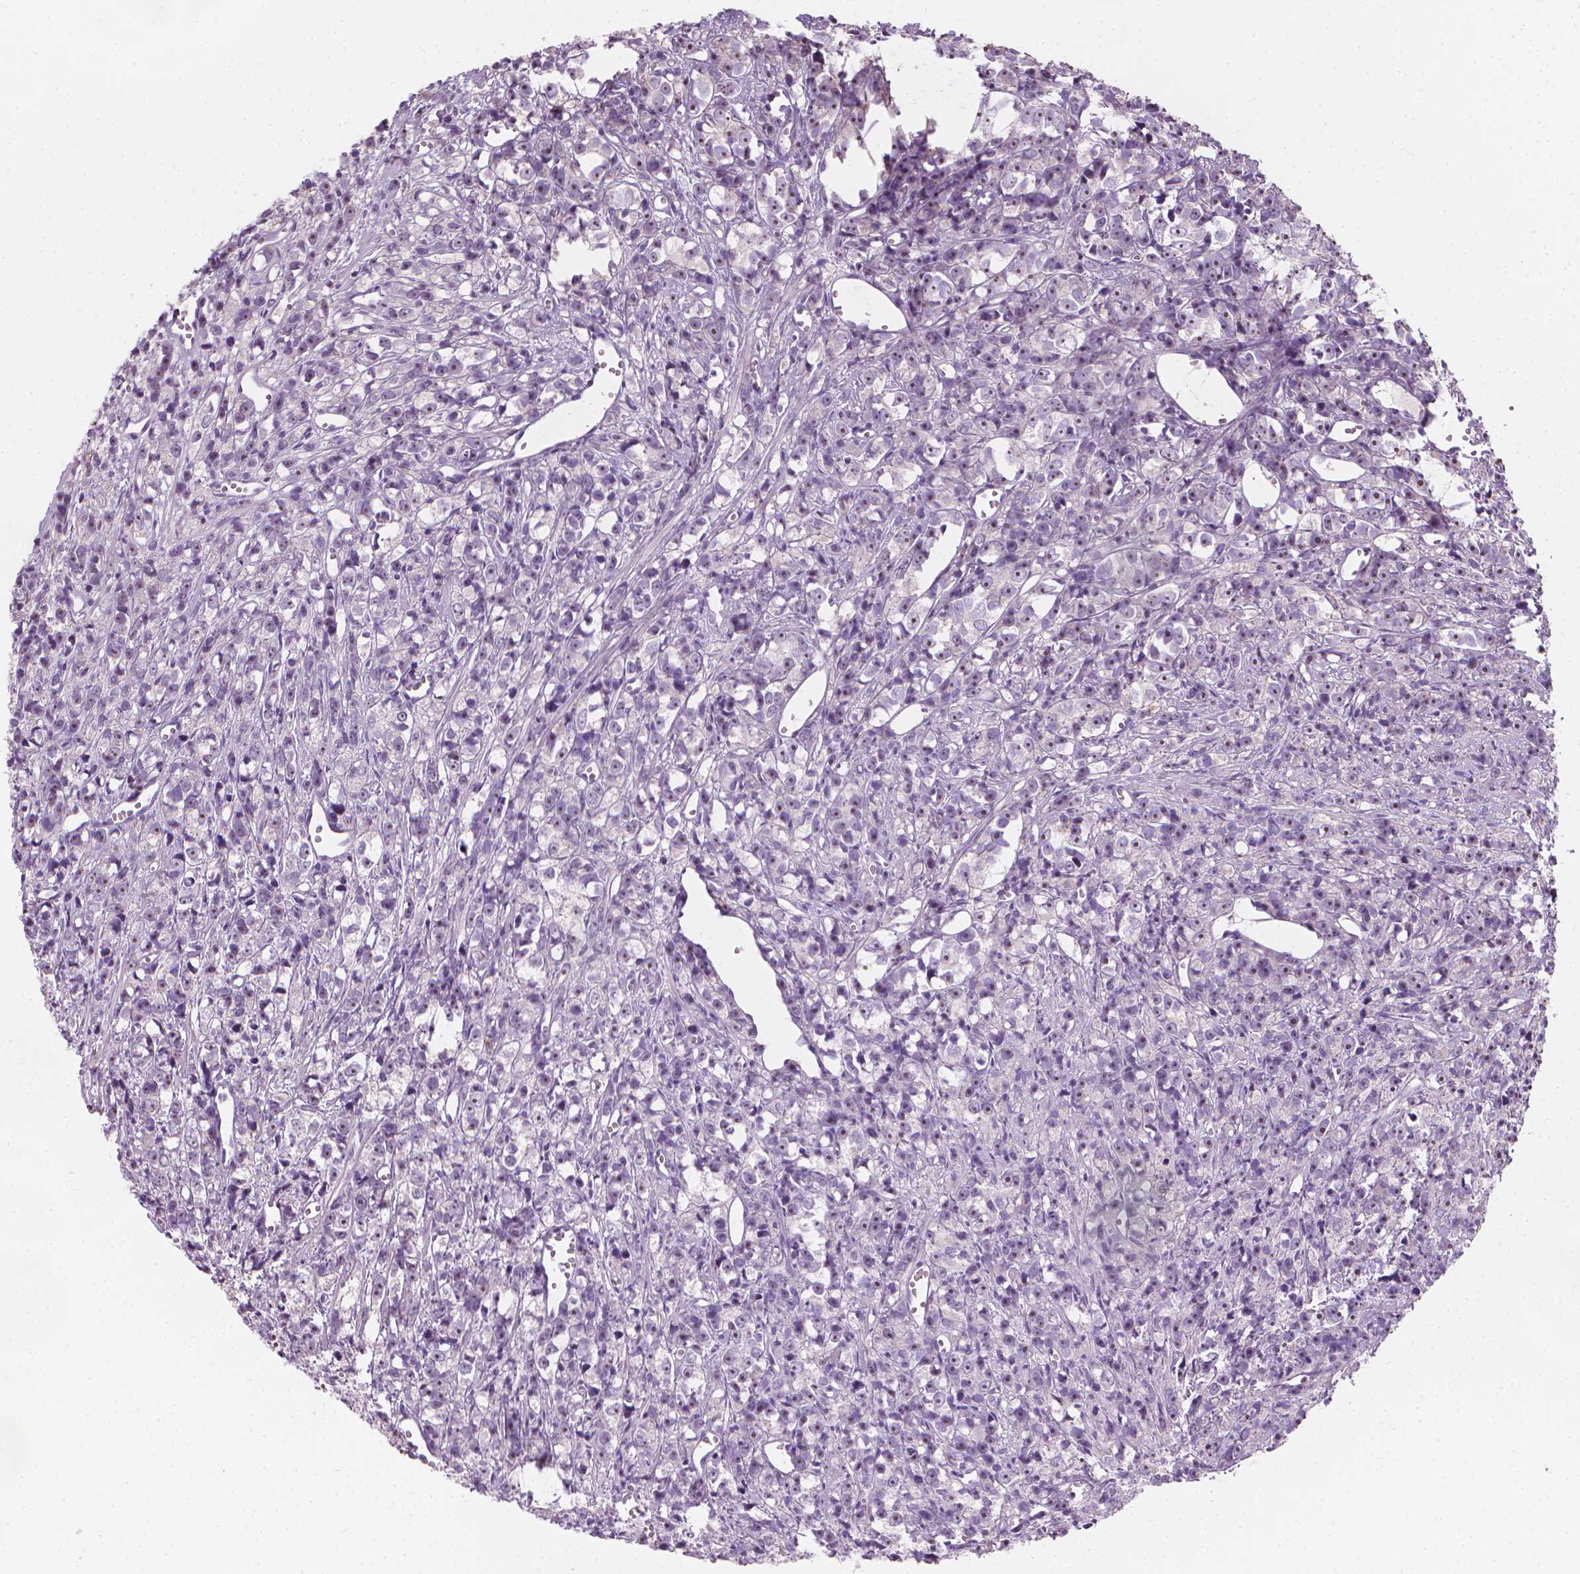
{"staining": {"intensity": "negative", "quantity": "none", "location": "none"}, "tissue": "prostate cancer", "cell_type": "Tumor cells", "image_type": "cancer", "snomed": [{"axis": "morphology", "description": "Adenocarcinoma, High grade"}, {"axis": "topography", "description": "Prostate"}], "caption": "The IHC histopathology image has no significant expression in tumor cells of prostate cancer tissue.", "gene": "GPRC5A", "patient": {"sex": "male", "age": 77}}